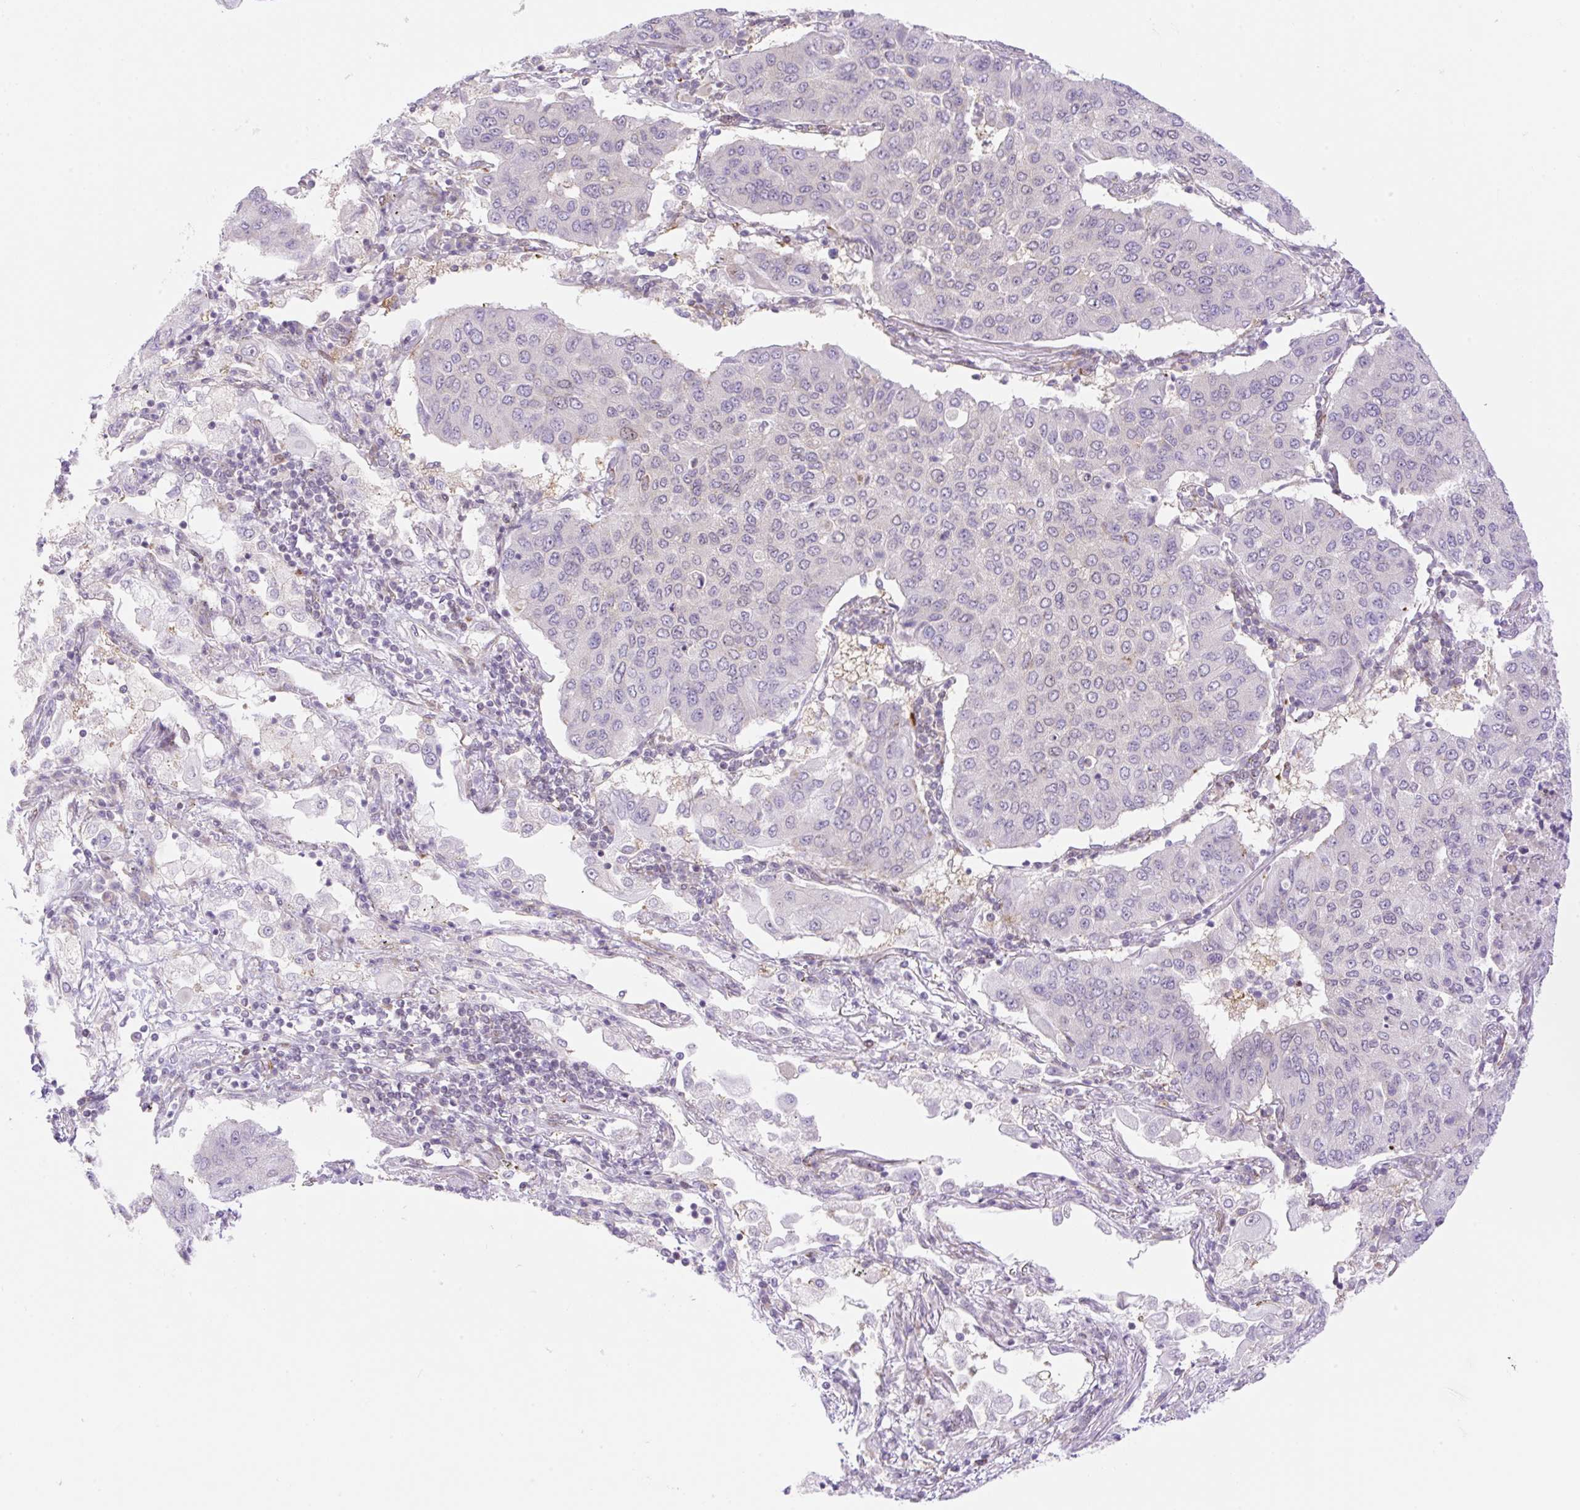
{"staining": {"intensity": "negative", "quantity": "none", "location": "none"}, "tissue": "lung cancer", "cell_type": "Tumor cells", "image_type": "cancer", "snomed": [{"axis": "morphology", "description": "Squamous cell carcinoma, NOS"}, {"axis": "topography", "description": "Lung"}], "caption": "Lung cancer was stained to show a protein in brown. There is no significant staining in tumor cells.", "gene": "ZFP41", "patient": {"sex": "male", "age": 74}}